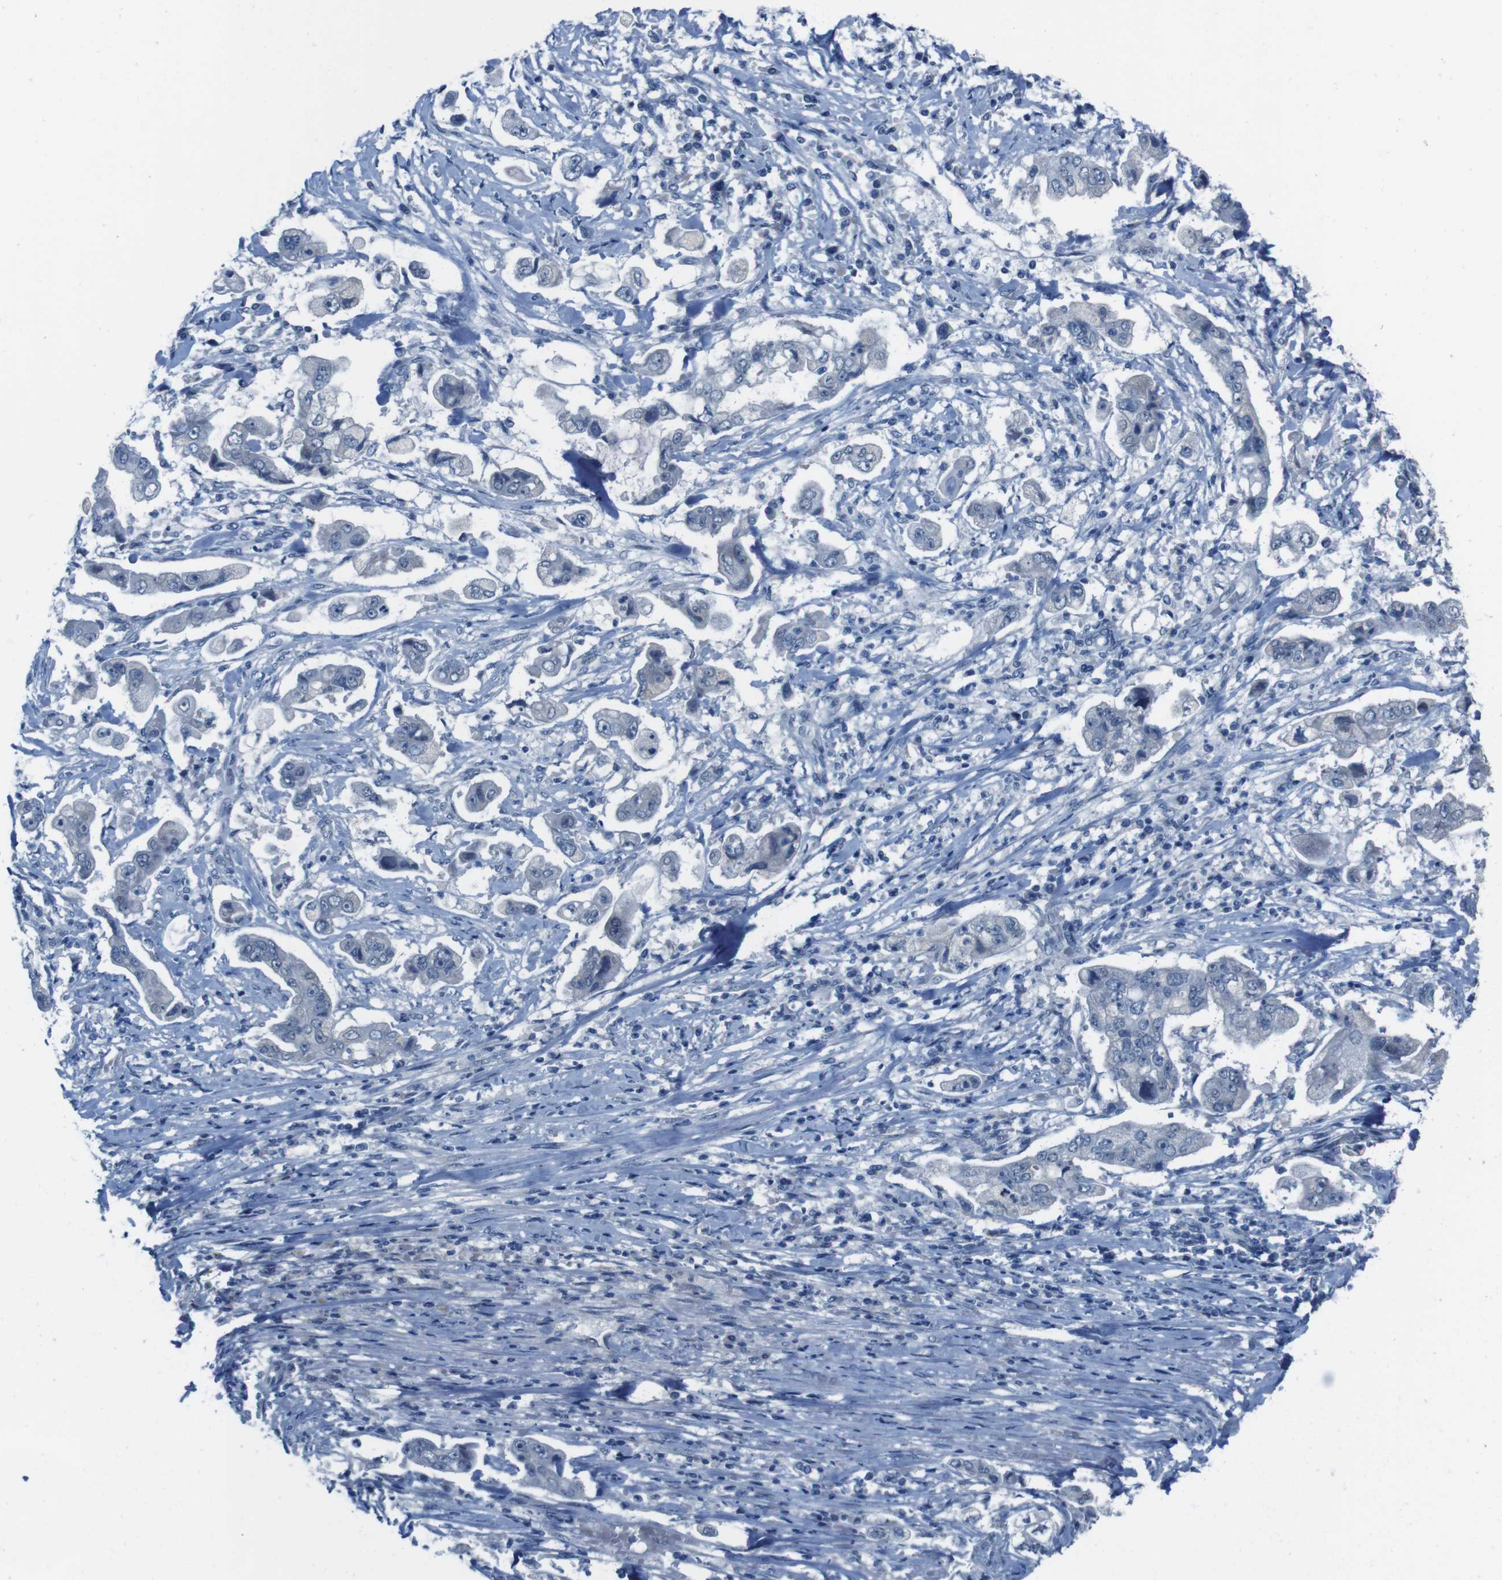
{"staining": {"intensity": "negative", "quantity": "none", "location": "none"}, "tissue": "stomach cancer", "cell_type": "Tumor cells", "image_type": "cancer", "snomed": [{"axis": "morphology", "description": "Adenocarcinoma, NOS"}, {"axis": "topography", "description": "Stomach"}], "caption": "The immunohistochemistry micrograph has no significant positivity in tumor cells of adenocarcinoma (stomach) tissue. (Immunohistochemistry (ihc), brightfield microscopy, high magnification).", "gene": "CDHR2", "patient": {"sex": "male", "age": 62}}